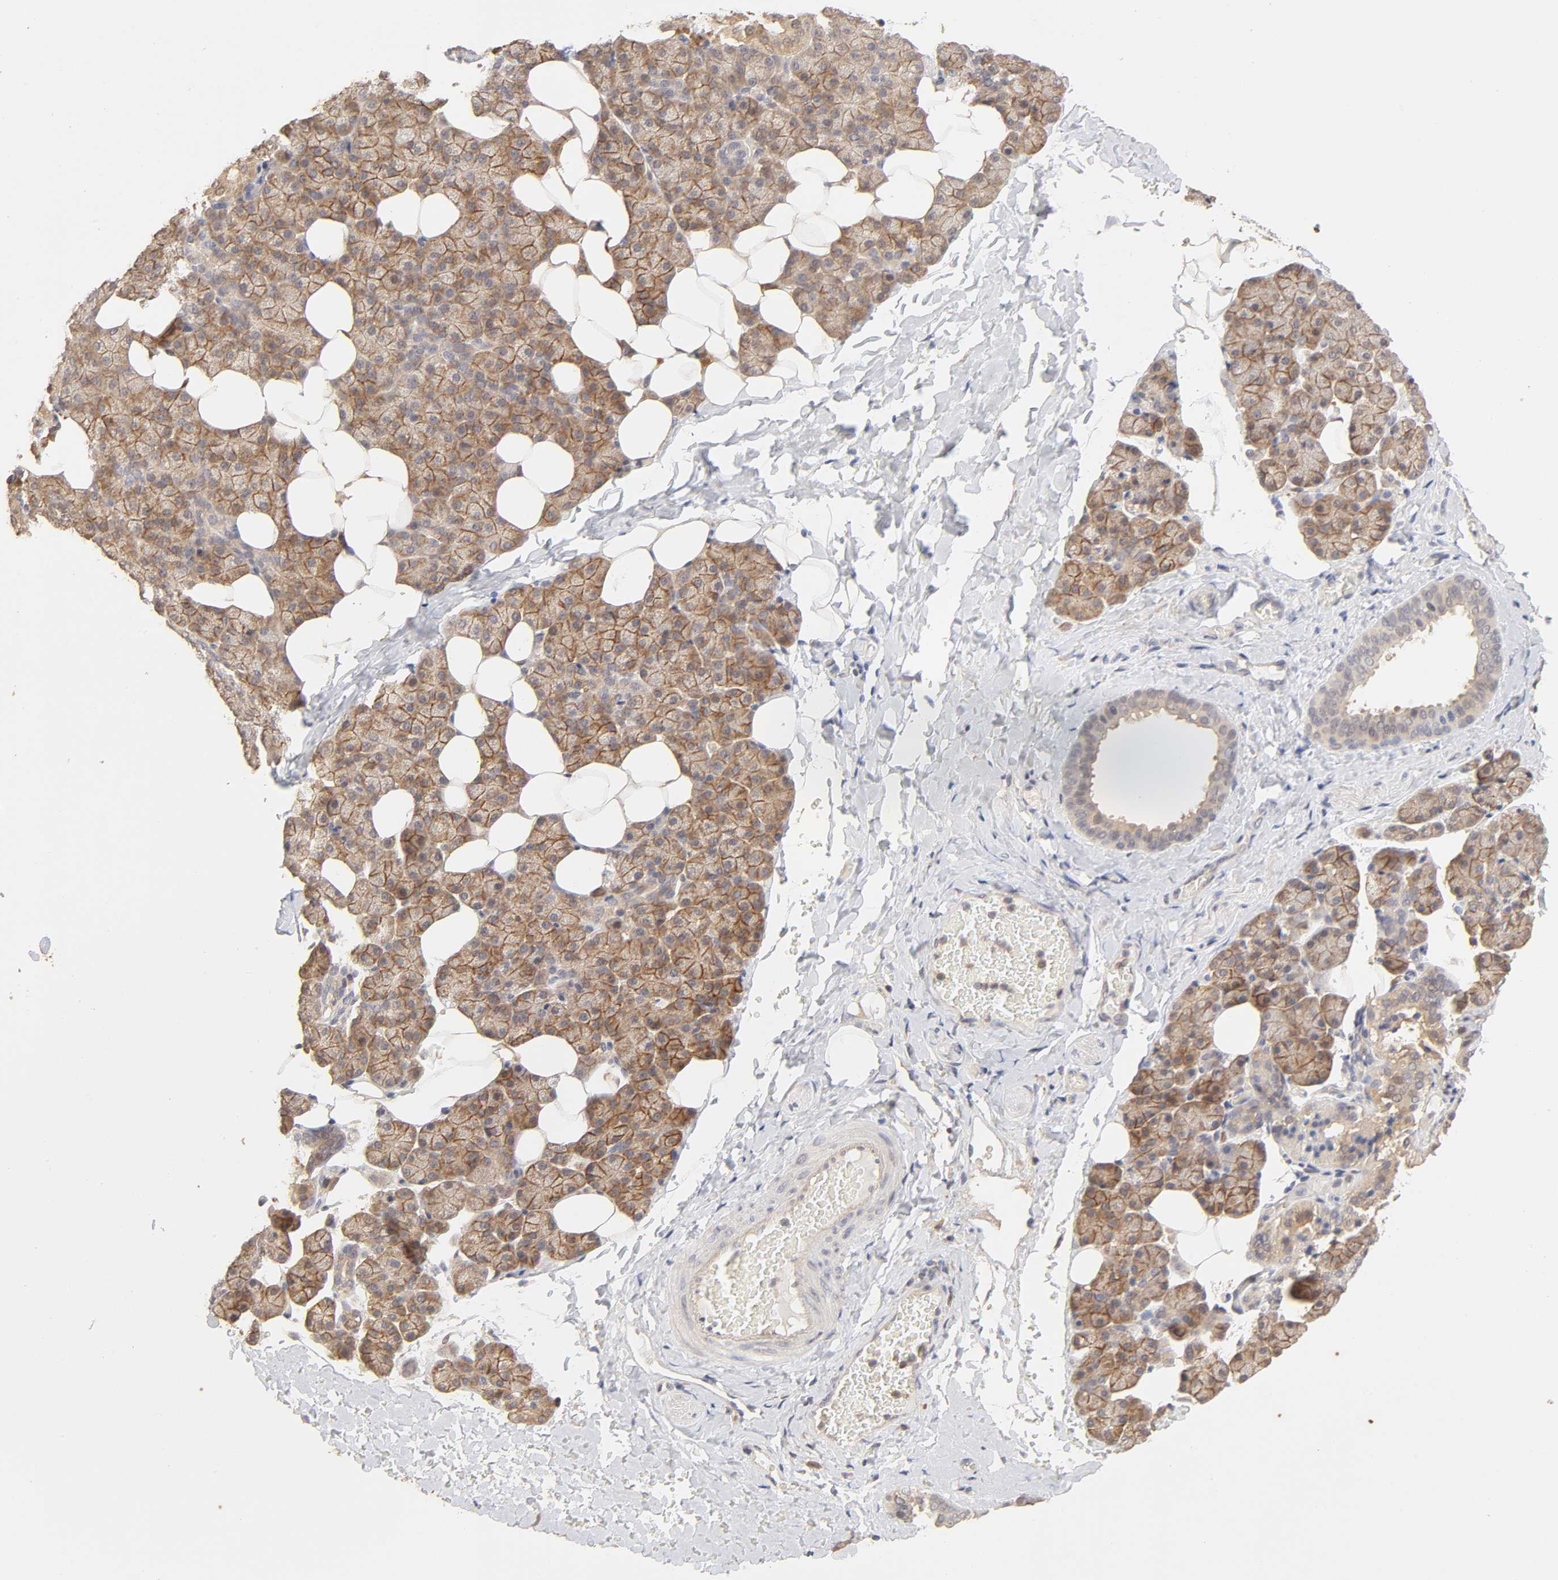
{"staining": {"intensity": "moderate", "quantity": "25%-75%", "location": "cytoplasmic/membranous,nuclear"}, "tissue": "salivary gland", "cell_type": "Glandular cells", "image_type": "normal", "snomed": [{"axis": "morphology", "description": "Normal tissue, NOS"}, {"axis": "topography", "description": "Lymph node"}, {"axis": "topography", "description": "Salivary gland"}], "caption": "Immunohistochemical staining of normal salivary gland reveals medium levels of moderate cytoplasmic/membranous,nuclear positivity in about 25%-75% of glandular cells. Immunohistochemistry stains the protein of interest in brown and the nuclei are stained blue.", "gene": "AP1G2", "patient": {"sex": "male", "age": 8}}